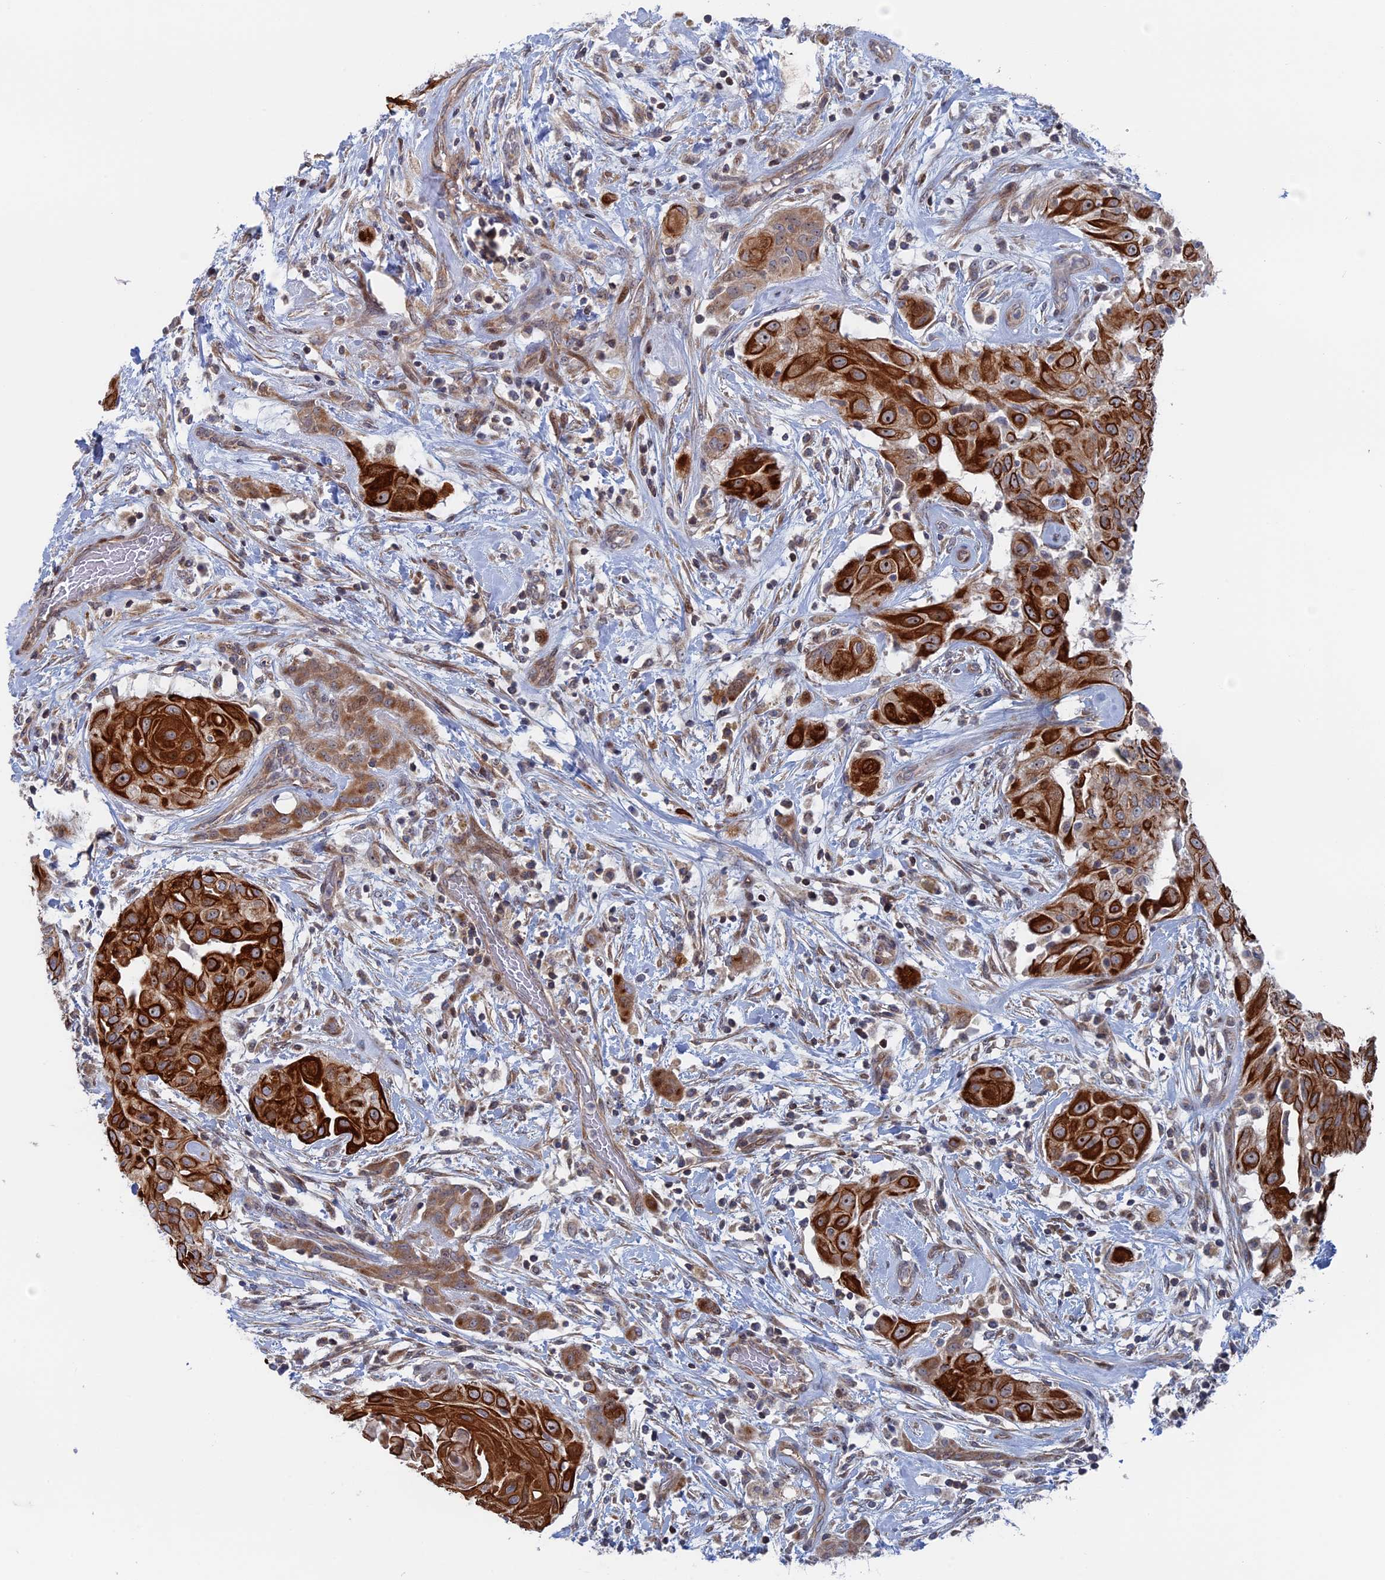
{"staining": {"intensity": "strong", "quantity": ">75%", "location": "cytoplasmic/membranous,nuclear"}, "tissue": "thyroid cancer", "cell_type": "Tumor cells", "image_type": "cancer", "snomed": [{"axis": "morphology", "description": "Papillary adenocarcinoma, NOS"}, {"axis": "topography", "description": "Thyroid gland"}], "caption": "DAB immunohistochemical staining of thyroid cancer exhibits strong cytoplasmic/membranous and nuclear protein staining in about >75% of tumor cells.", "gene": "IL7", "patient": {"sex": "female", "age": 59}}